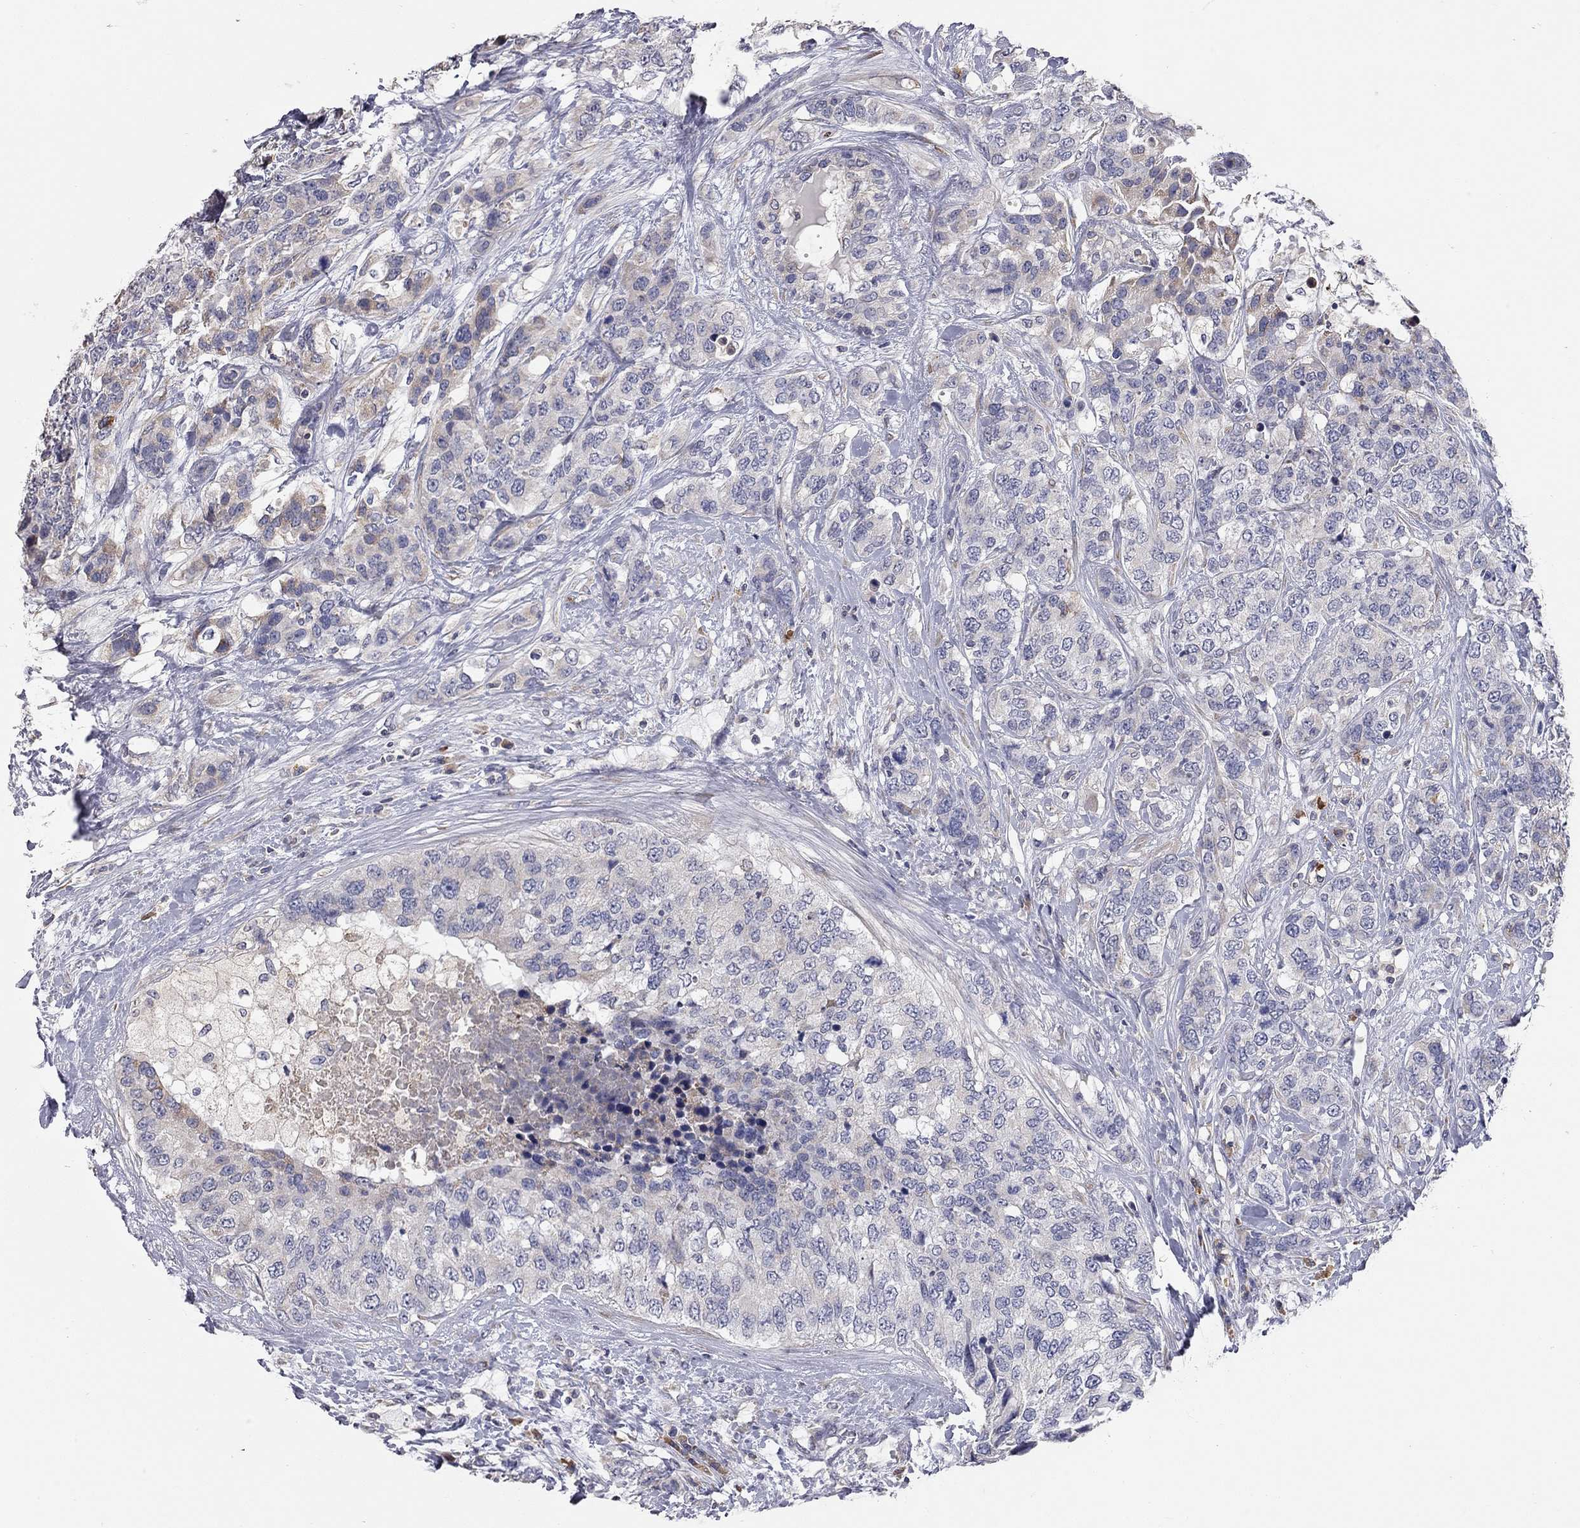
{"staining": {"intensity": "weak", "quantity": "<25%", "location": "cytoplasmic/membranous"}, "tissue": "breast cancer", "cell_type": "Tumor cells", "image_type": "cancer", "snomed": [{"axis": "morphology", "description": "Lobular carcinoma"}, {"axis": "topography", "description": "Breast"}], "caption": "Tumor cells show no significant protein expression in breast cancer.", "gene": "XAGE2", "patient": {"sex": "female", "age": 59}}